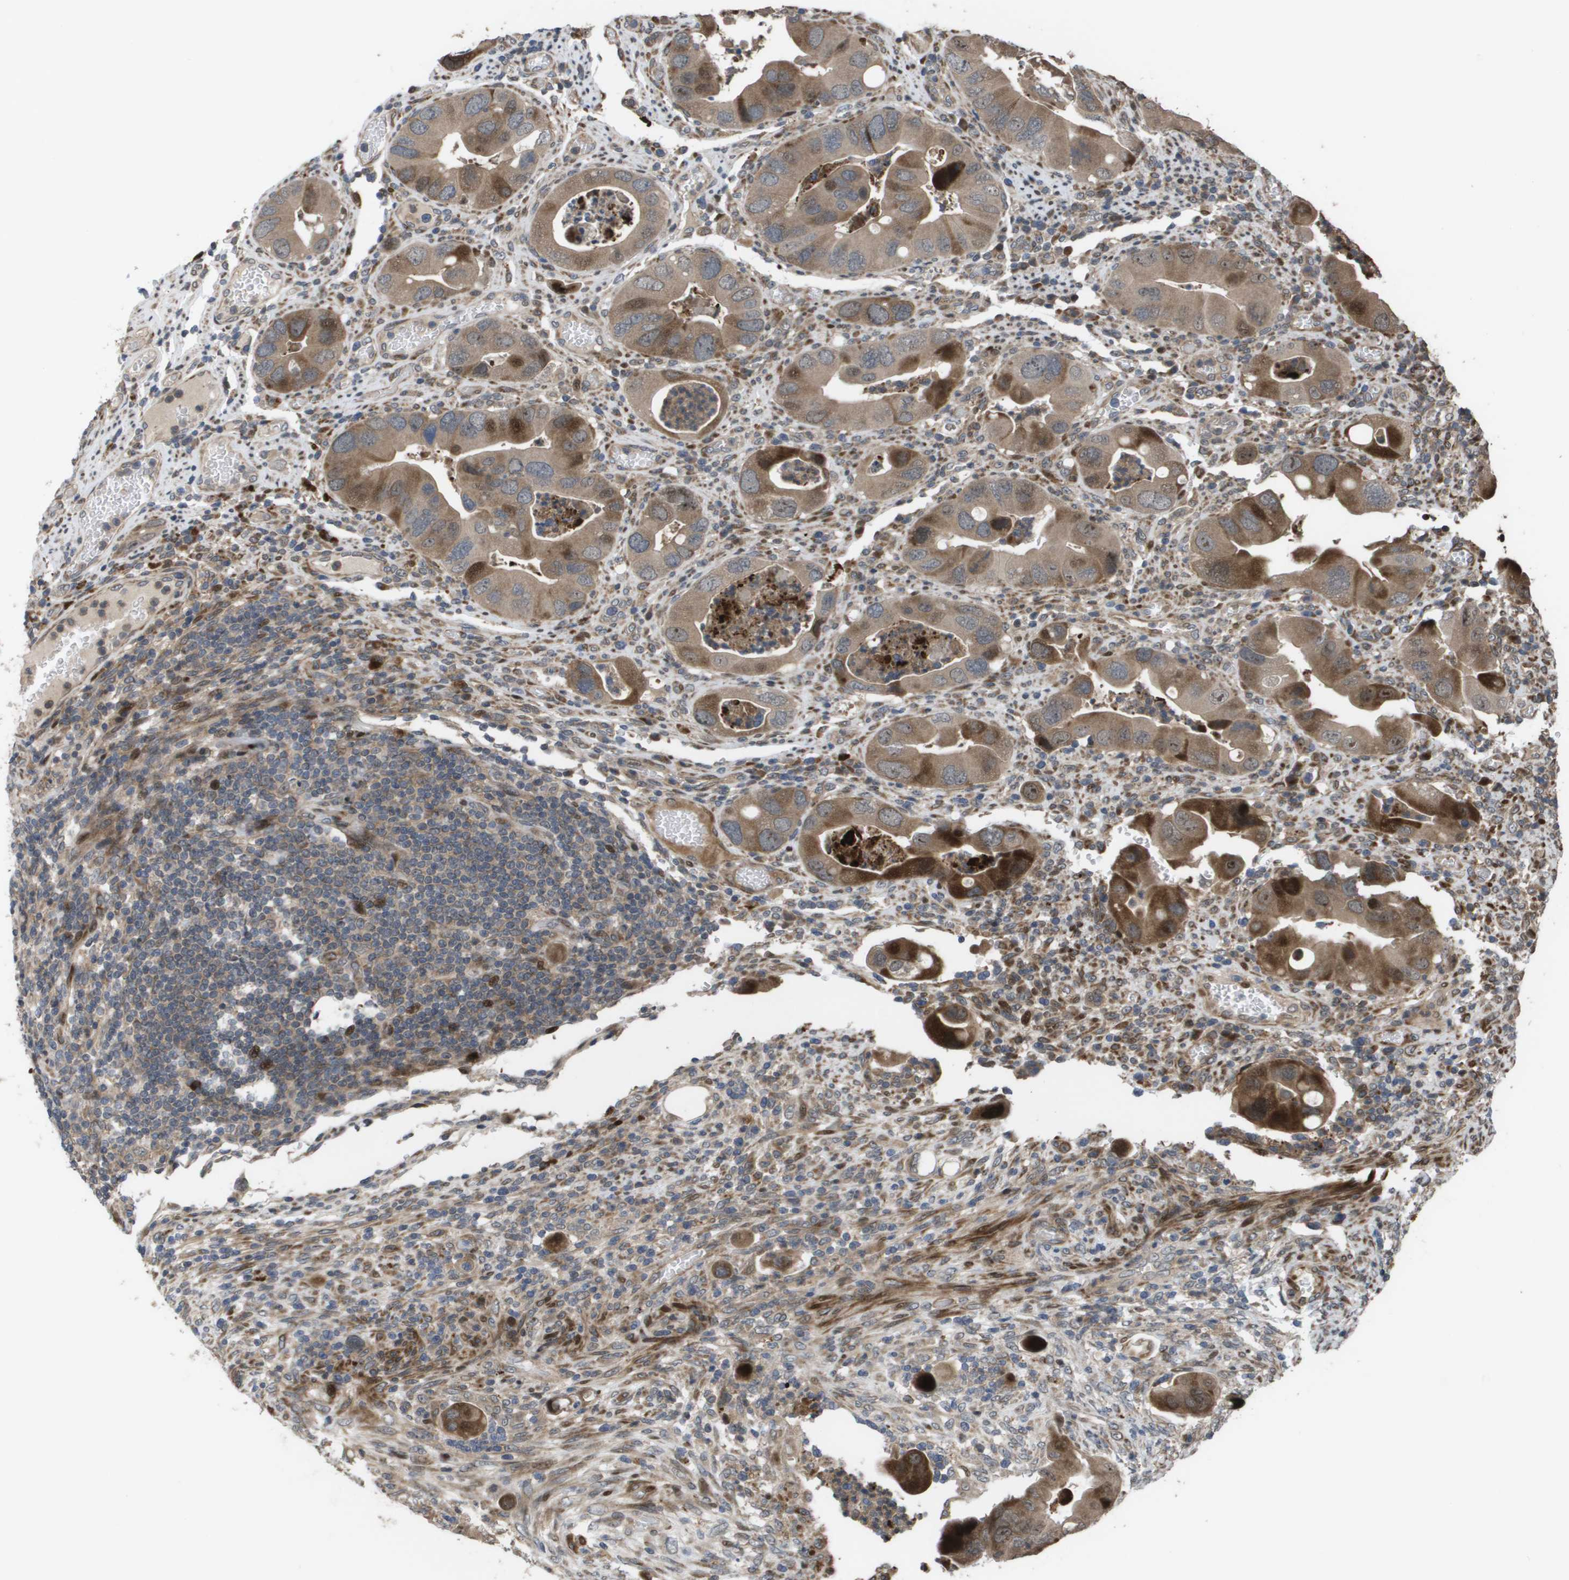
{"staining": {"intensity": "strong", "quantity": ">75%", "location": "cytoplasmic/membranous"}, "tissue": "colorectal cancer", "cell_type": "Tumor cells", "image_type": "cancer", "snomed": [{"axis": "morphology", "description": "Adenocarcinoma, NOS"}, {"axis": "topography", "description": "Rectum"}], "caption": "Immunohistochemical staining of human colorectal cancer (adenocarcinoma) shows high levels of strong cytoplasmic/membranous protein expression in approximately >75% of tumor cells. The staining was performed using DAB to visualize the protein expression in brown, while the nuclei were stained in blue with hematoxylin (Magnification: 20x).", "gene": "AXIN2", "patient": {"sex": "female", "age": 57}}